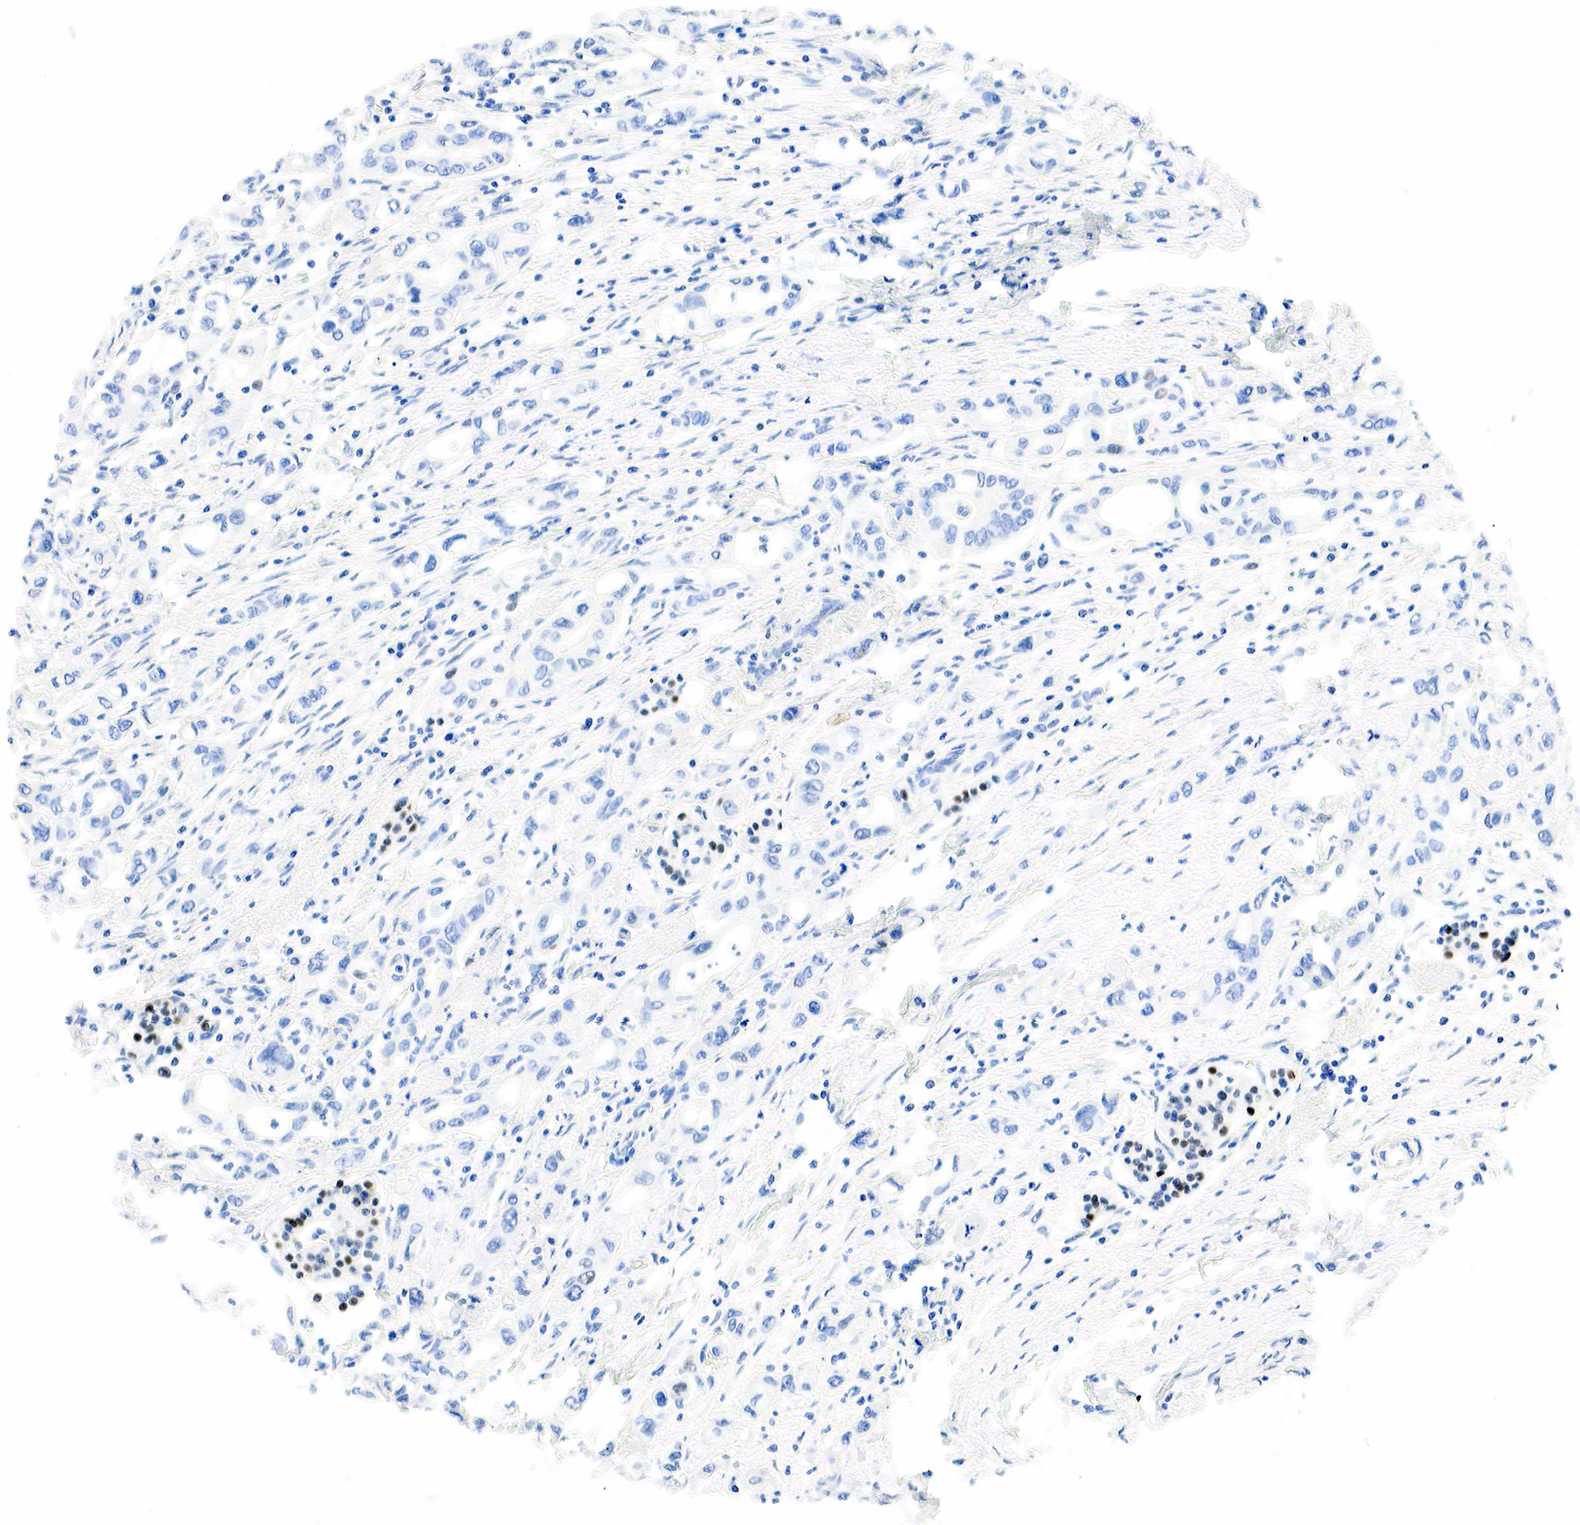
{"staining": {"intensity": "negative", "quantity": "none", "location": "none"}, "tissue": "pancreatic cancer", "cell_type": "Tumor cells", "image_type": "cancer", "snomed": [{"axis": "morphology", "description": "Adenocarcinoma, NOS"}, {"axis": "topography", "description": "Pancreas"}], "caption": "Tumor cells are negative for protein expression in human adenocarcinoma (pancreatic).", "gene": "PGR", "patient": {"sex": "female", "age": 57}}